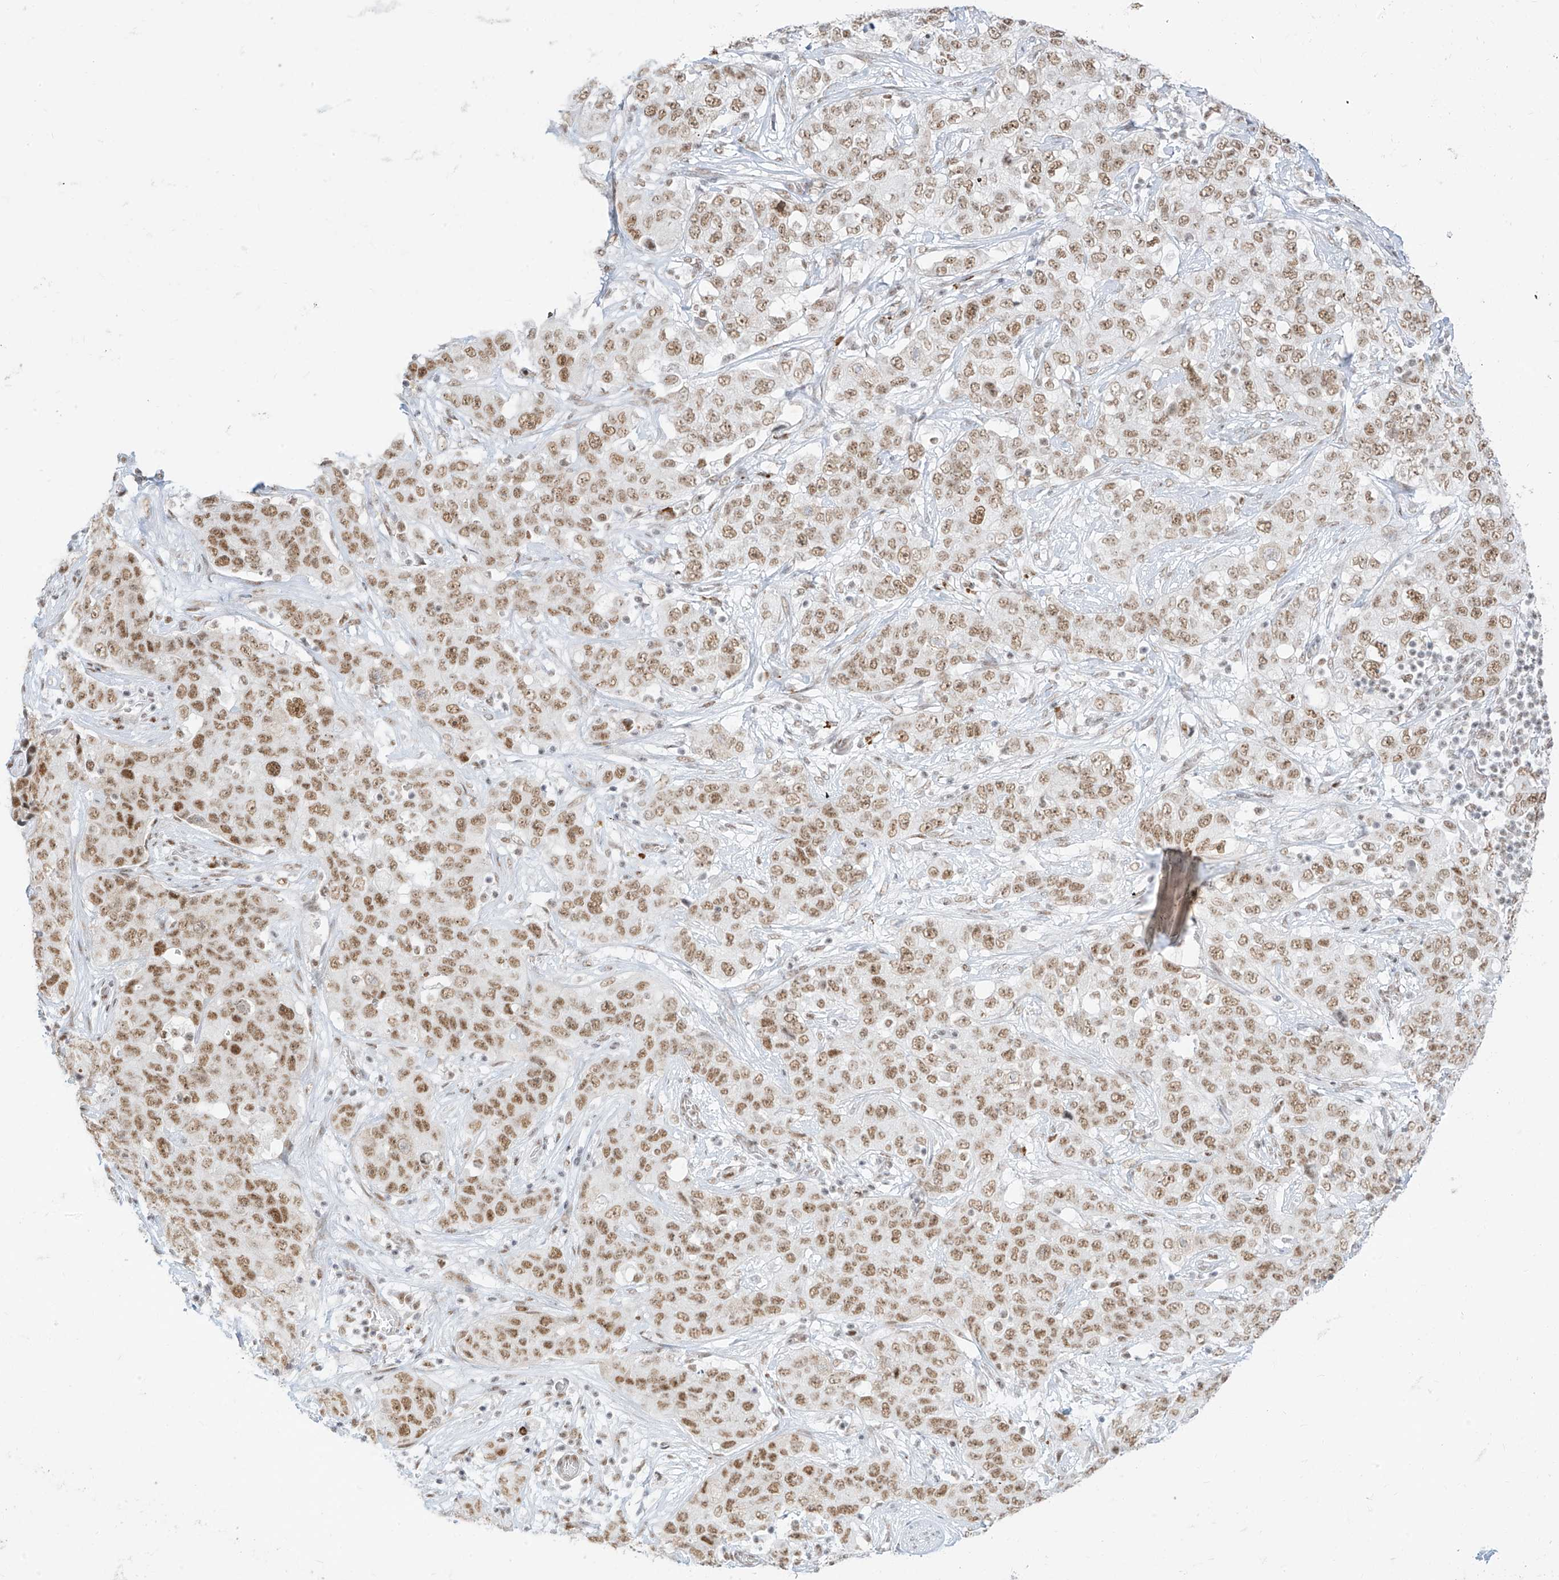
{"staining": {"intensity": "moderate", "quantity": ">75%", "location": "nuclear"}, "tissue": "stomach cancer", "cell_type": "Tumor cells", "image_type": "cancer", "snomed": [{"axis": "morphology", "description": "Normal tissue, NOS"}, {"axis": "morphology", "description": "Adenocarcinoma, NOS"}, {"axis": "topography", "description": "Lymph node"}, {"axis": "topography", "description": "Stomach"}], "caption": "DAB immunohistochemical staining of stomach cancer reveals moderate nuclear protein expression in approximately >75% of tumor cells. (DAB = brown stain, brightfield microscopy at high magnification).", "gene": "SUPT5H", "patient": {"sex": "male", "age": 48}}